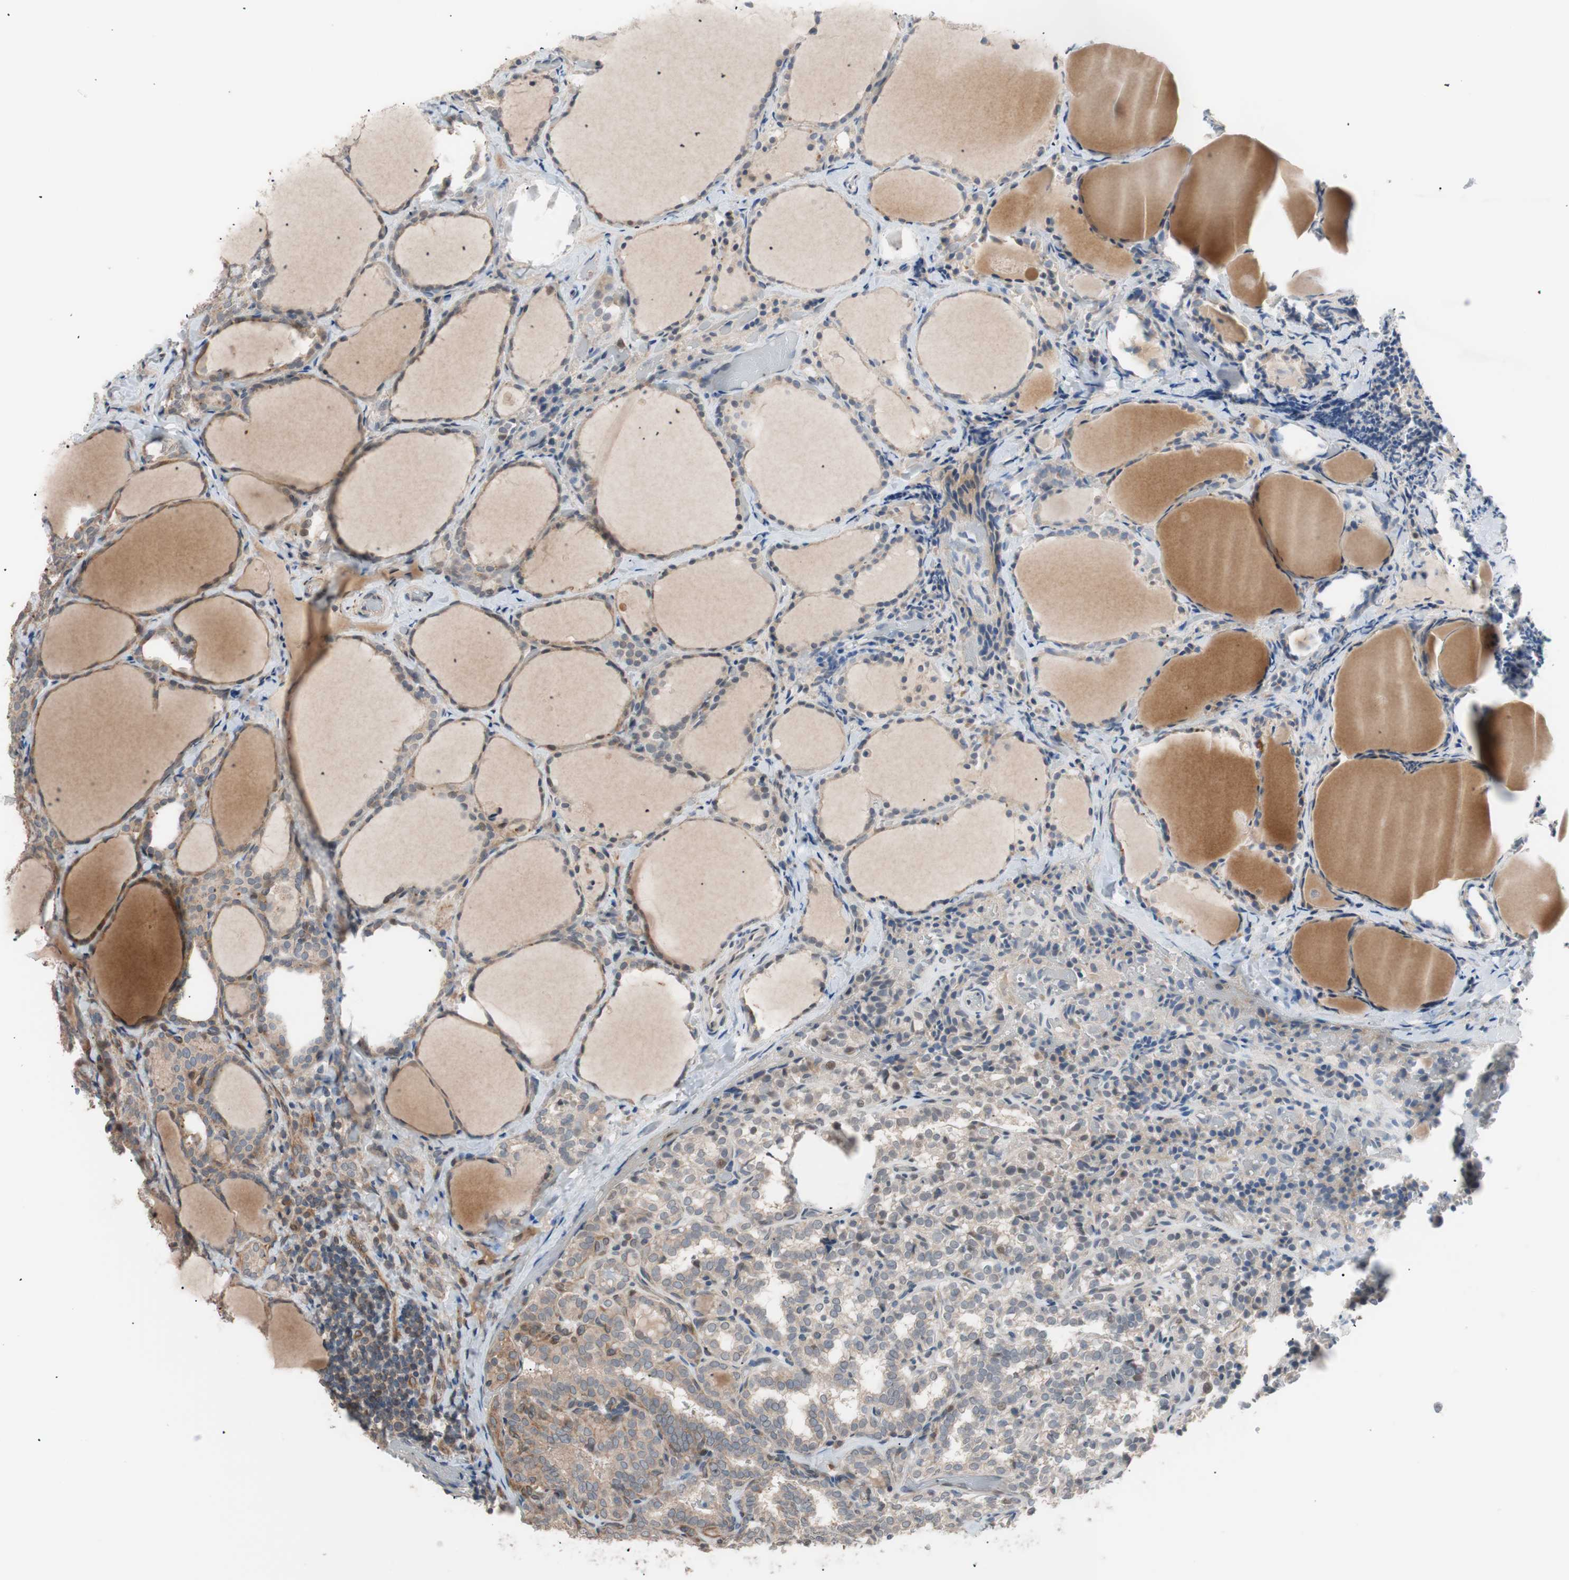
{"staining": {"intensity": "weak", "quantity": ">75%", "location": "cytoplasmic/membranous"}, "tissue": "thyroid cancer", "cell_type": "Tumor cells", "image_type": "cancer", "snomed": [{"axis": "morphology", "description": "Normal tissue, NOS"}, {"axis": "morphology", "description": "Papillary adenocarcinoma, NOS"}, {"axis": "topography", "description": "Thyroid gland"}], "caption": "This micrograph demonstrates IHC staining of human thyroid cancer, with low weak cytoplasmic/membranous positivity in approximately >75% of tumor cells.", "gene": "SMG1", "patient": {"sex": "female", "age": 30}}